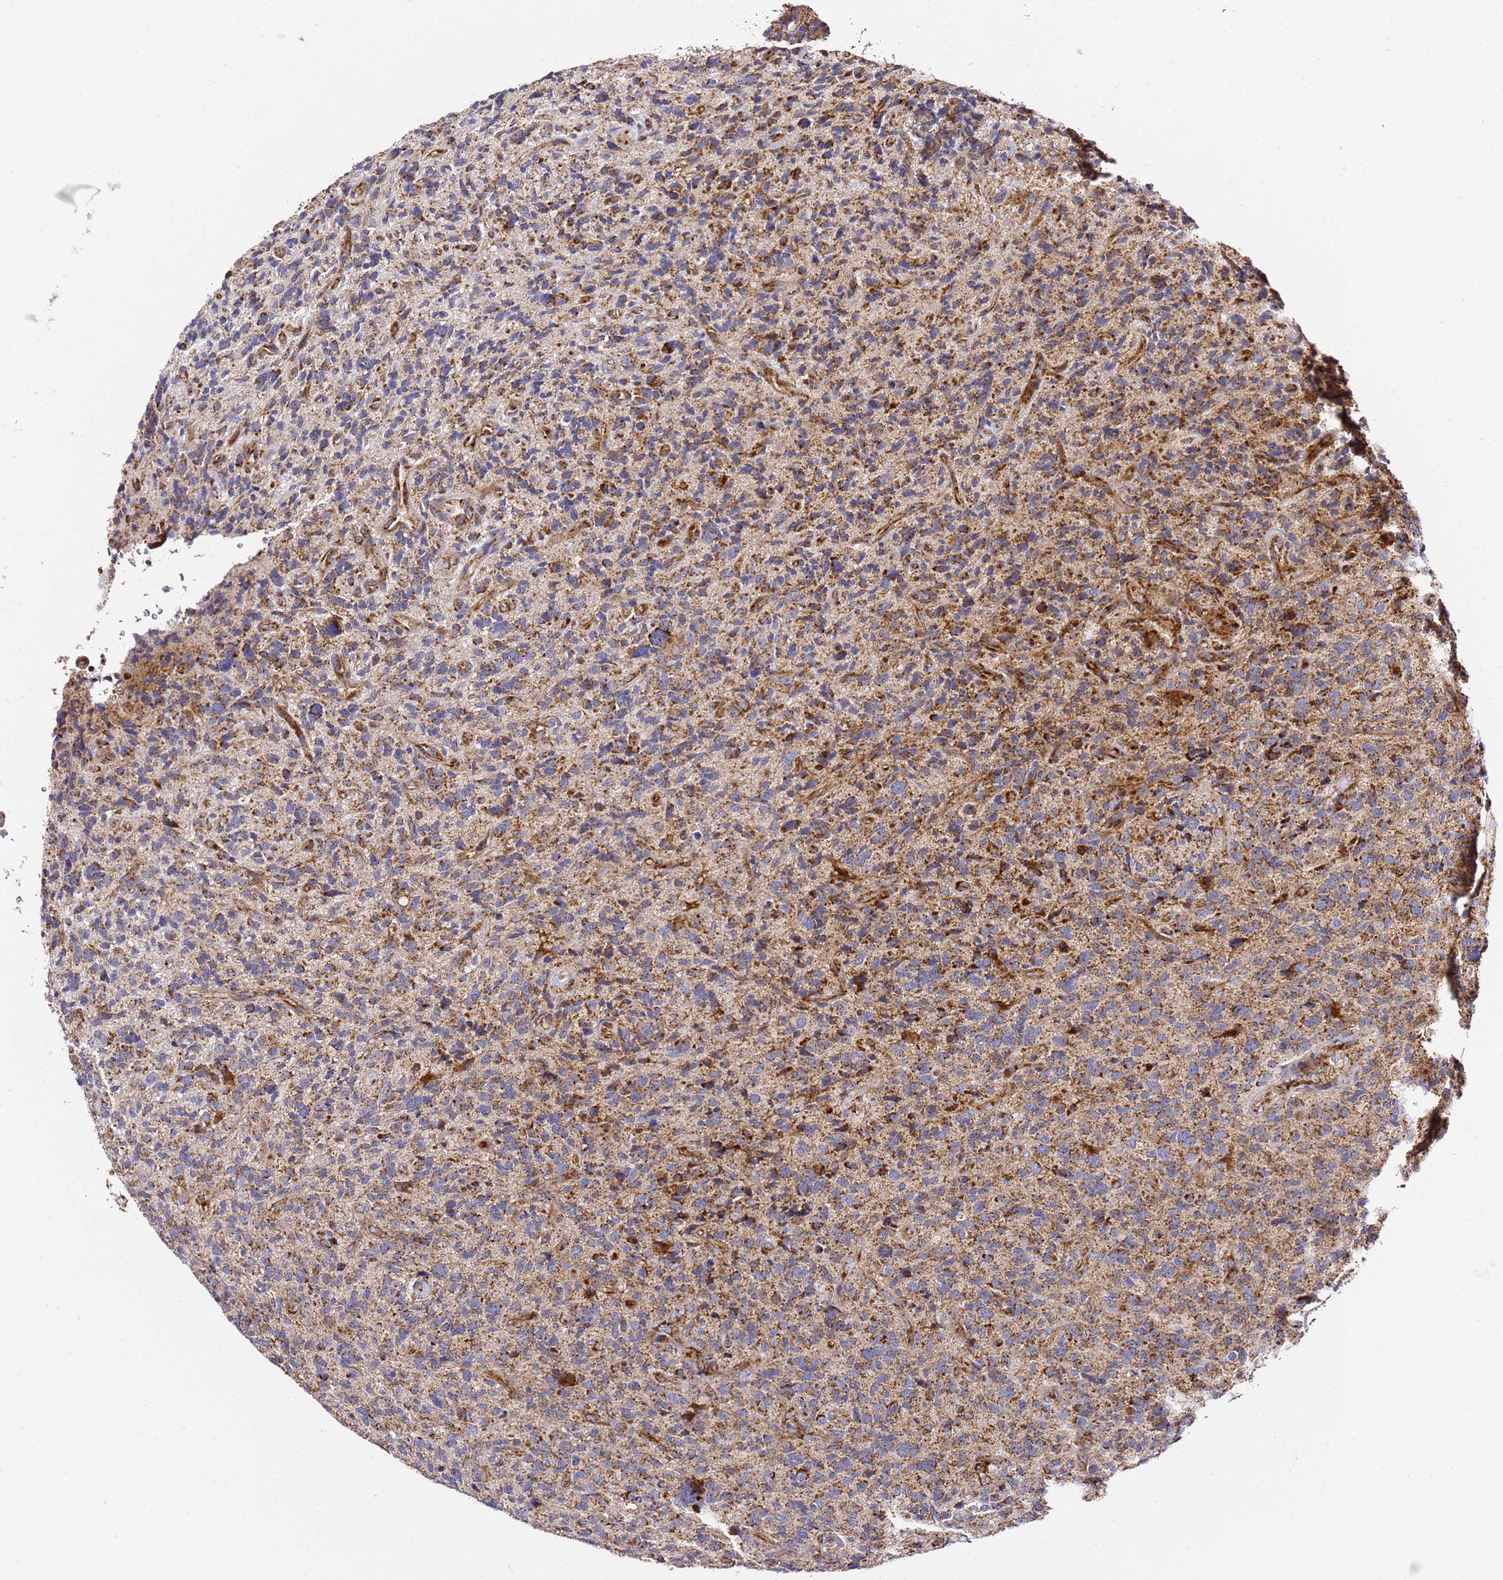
{"staining": {"intensity": "strong", "quantity": "25%-75%", "location": "cytoplasmic/membranous"}, "tissue": "glioma", "cell_type": "Tumor cells", "image_type": "cancer", "snomed": [{"axis": "morphology", "description": "Glioma, malignant, High grade"}, {"axis": "topography", "description": "Brain"}], "caption": "Protein expression by immunohistochemistry demonstrates strong cytoplasmic/membranous positivity in approximately 25%-75% of tumor cells in malignant glioma (high-grade).", "gene": "NDUFA3", "patient": {"sex": "male", "age": 47}}